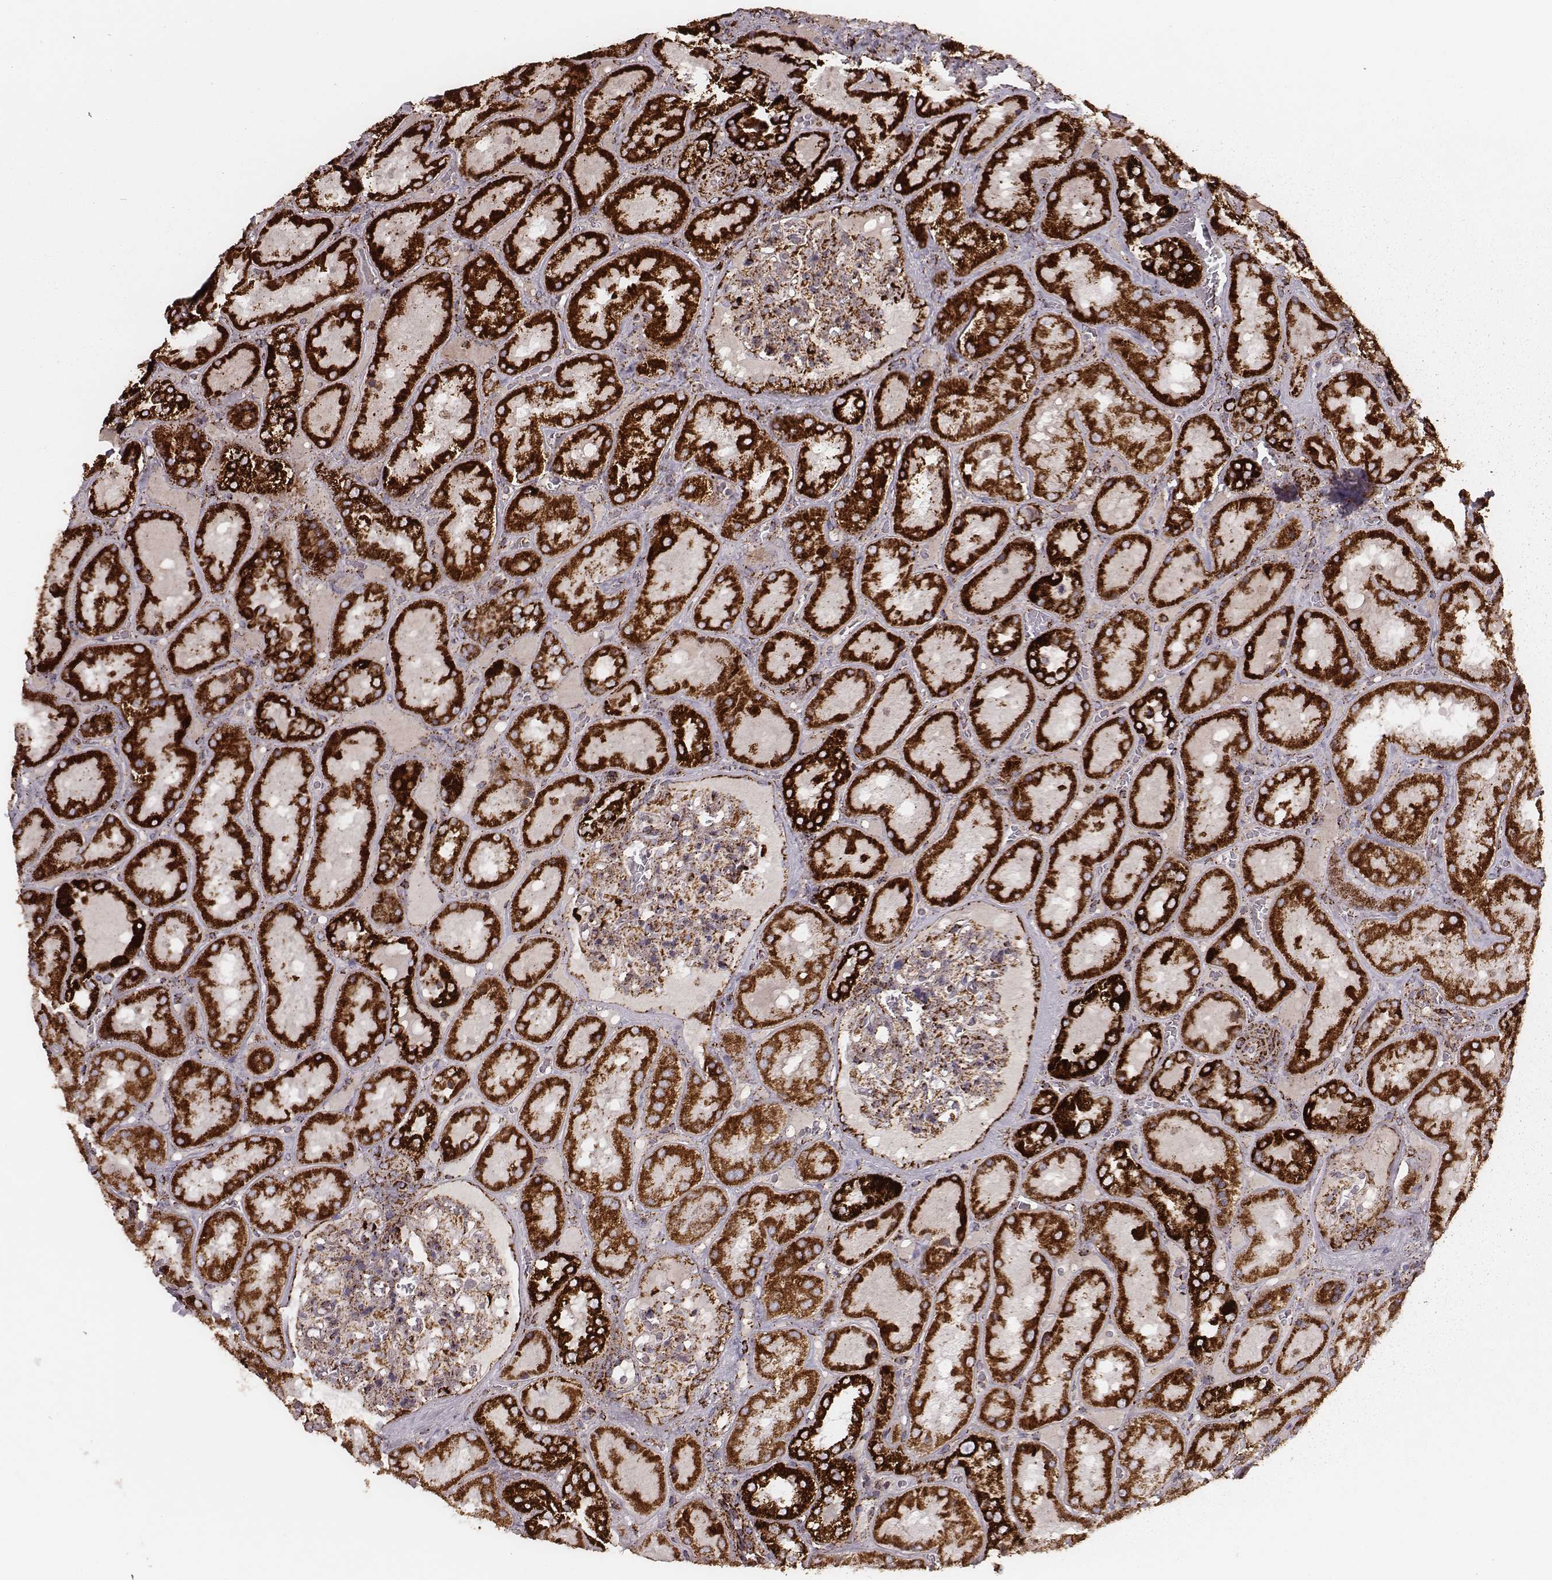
{"staining": {"intensity": "strong", "quantity": ">75%", "location": "cytoplasmic/membranous"}, "tissue": "kidney", "cell_type": "Cells in glomeruli", "image_type": "normal", "snomed": [{"axis": "morphology", "description": "Normal tissue, NOS"}, {"axis": "topography", "description": "Kidney"}], "caption": "Approximately >75% of cells in glomeruli in benign kidney demonstrate strong cytoplasmic/membranous protein expression as visualized by brown immunohistochemical staining.", "gene": "TUFM", "patient": {"sex": "male", "age": 73}}